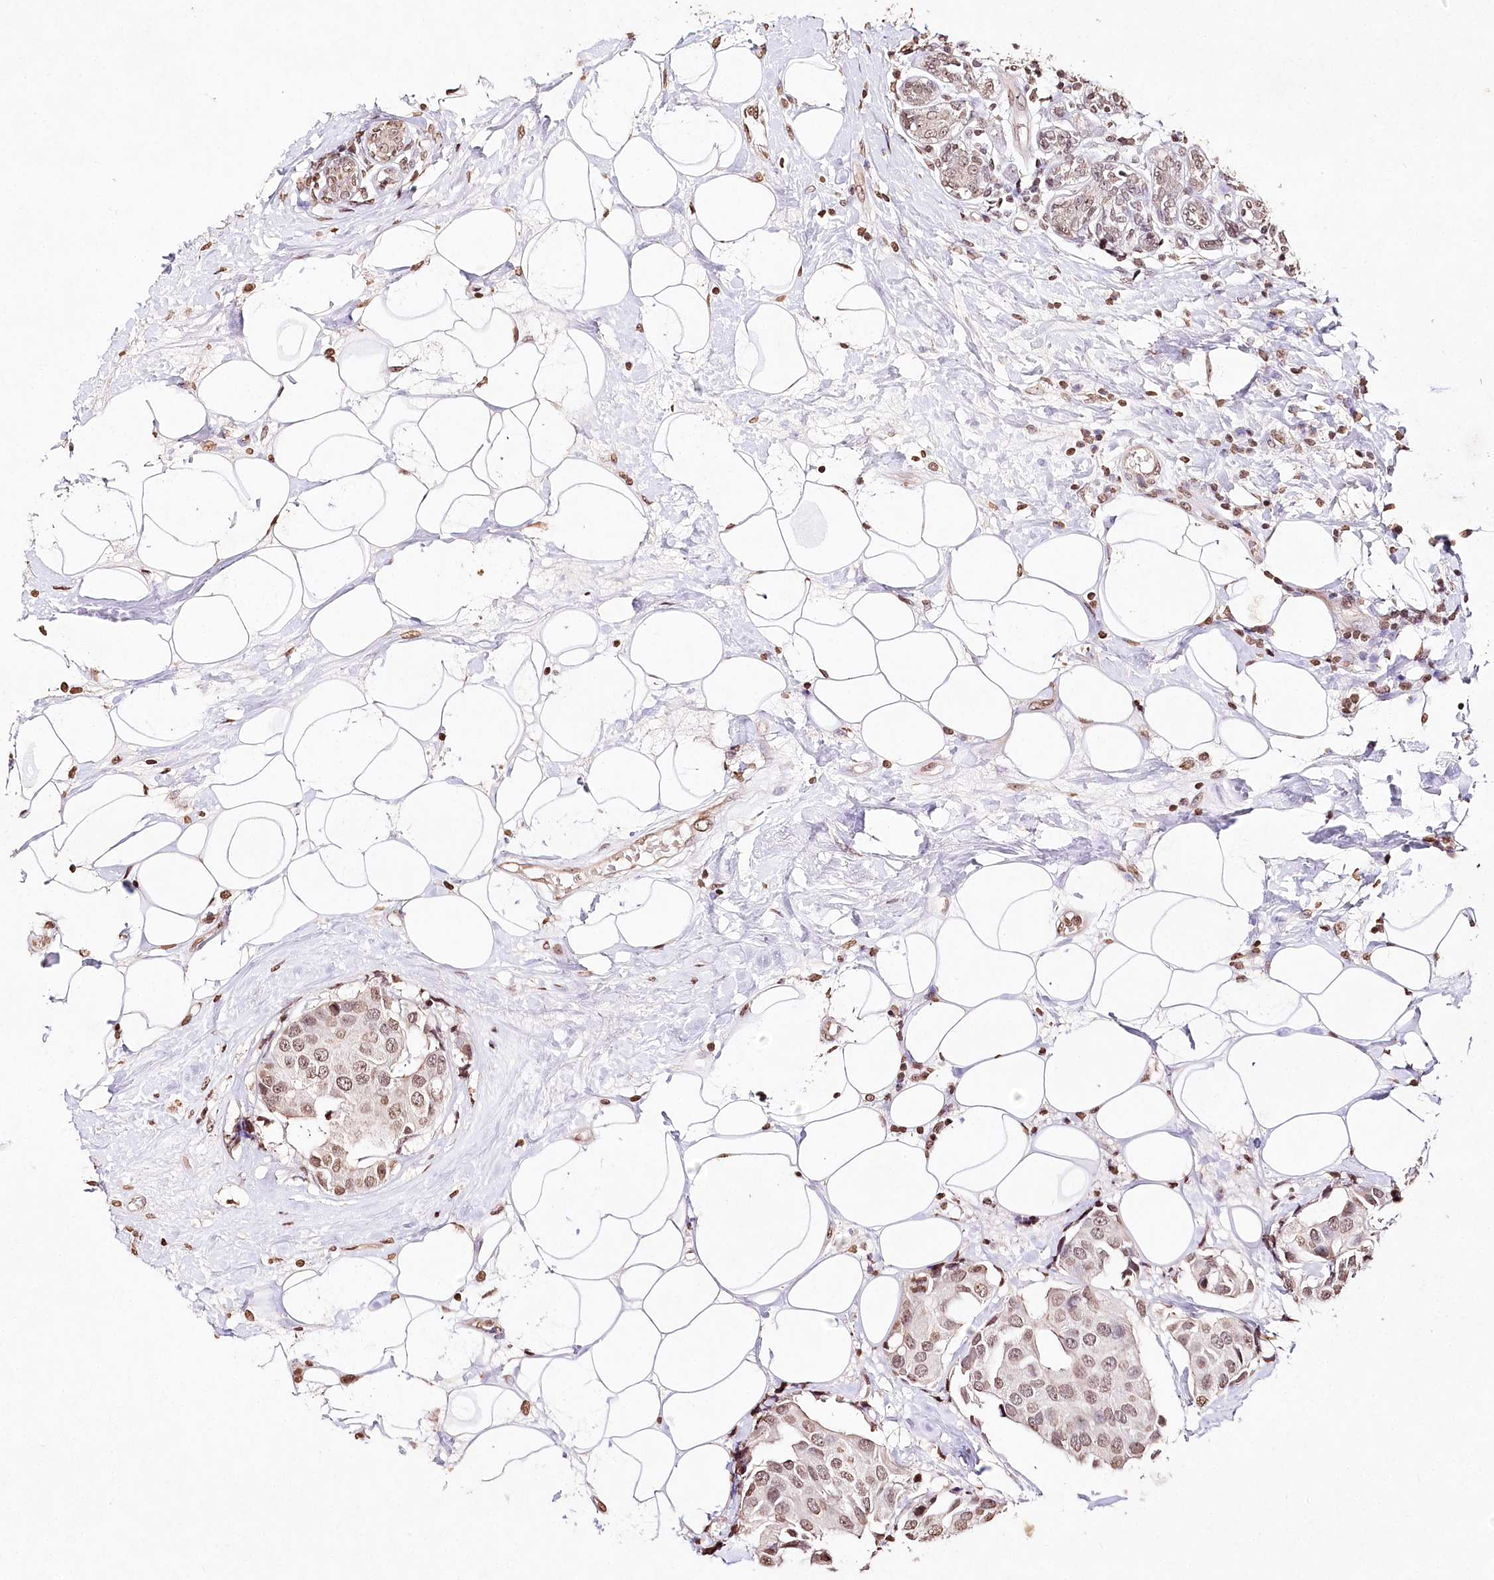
{"staining": {"intensity": "moderate", "quantity": ">75%", "location": "nuclear"}, "tissue": "breast cancer", "cell_type": "Tumor cells", "image_type": "cancer", "snomed": [{"axis": "morphology", "description": "Normal tissue, NOS"}, {"axis": "morphology", "description": "Duct carcinoma"}, {"axis": "topography", "description": "Breast"}], "caption": "Moderate nuclear positivity is present in approximately >75% of tumor cells in infiltrating ductal carcinoma (breast).", "gene": "DMXL1", "patient": {"sex": "female", "age": 39}}